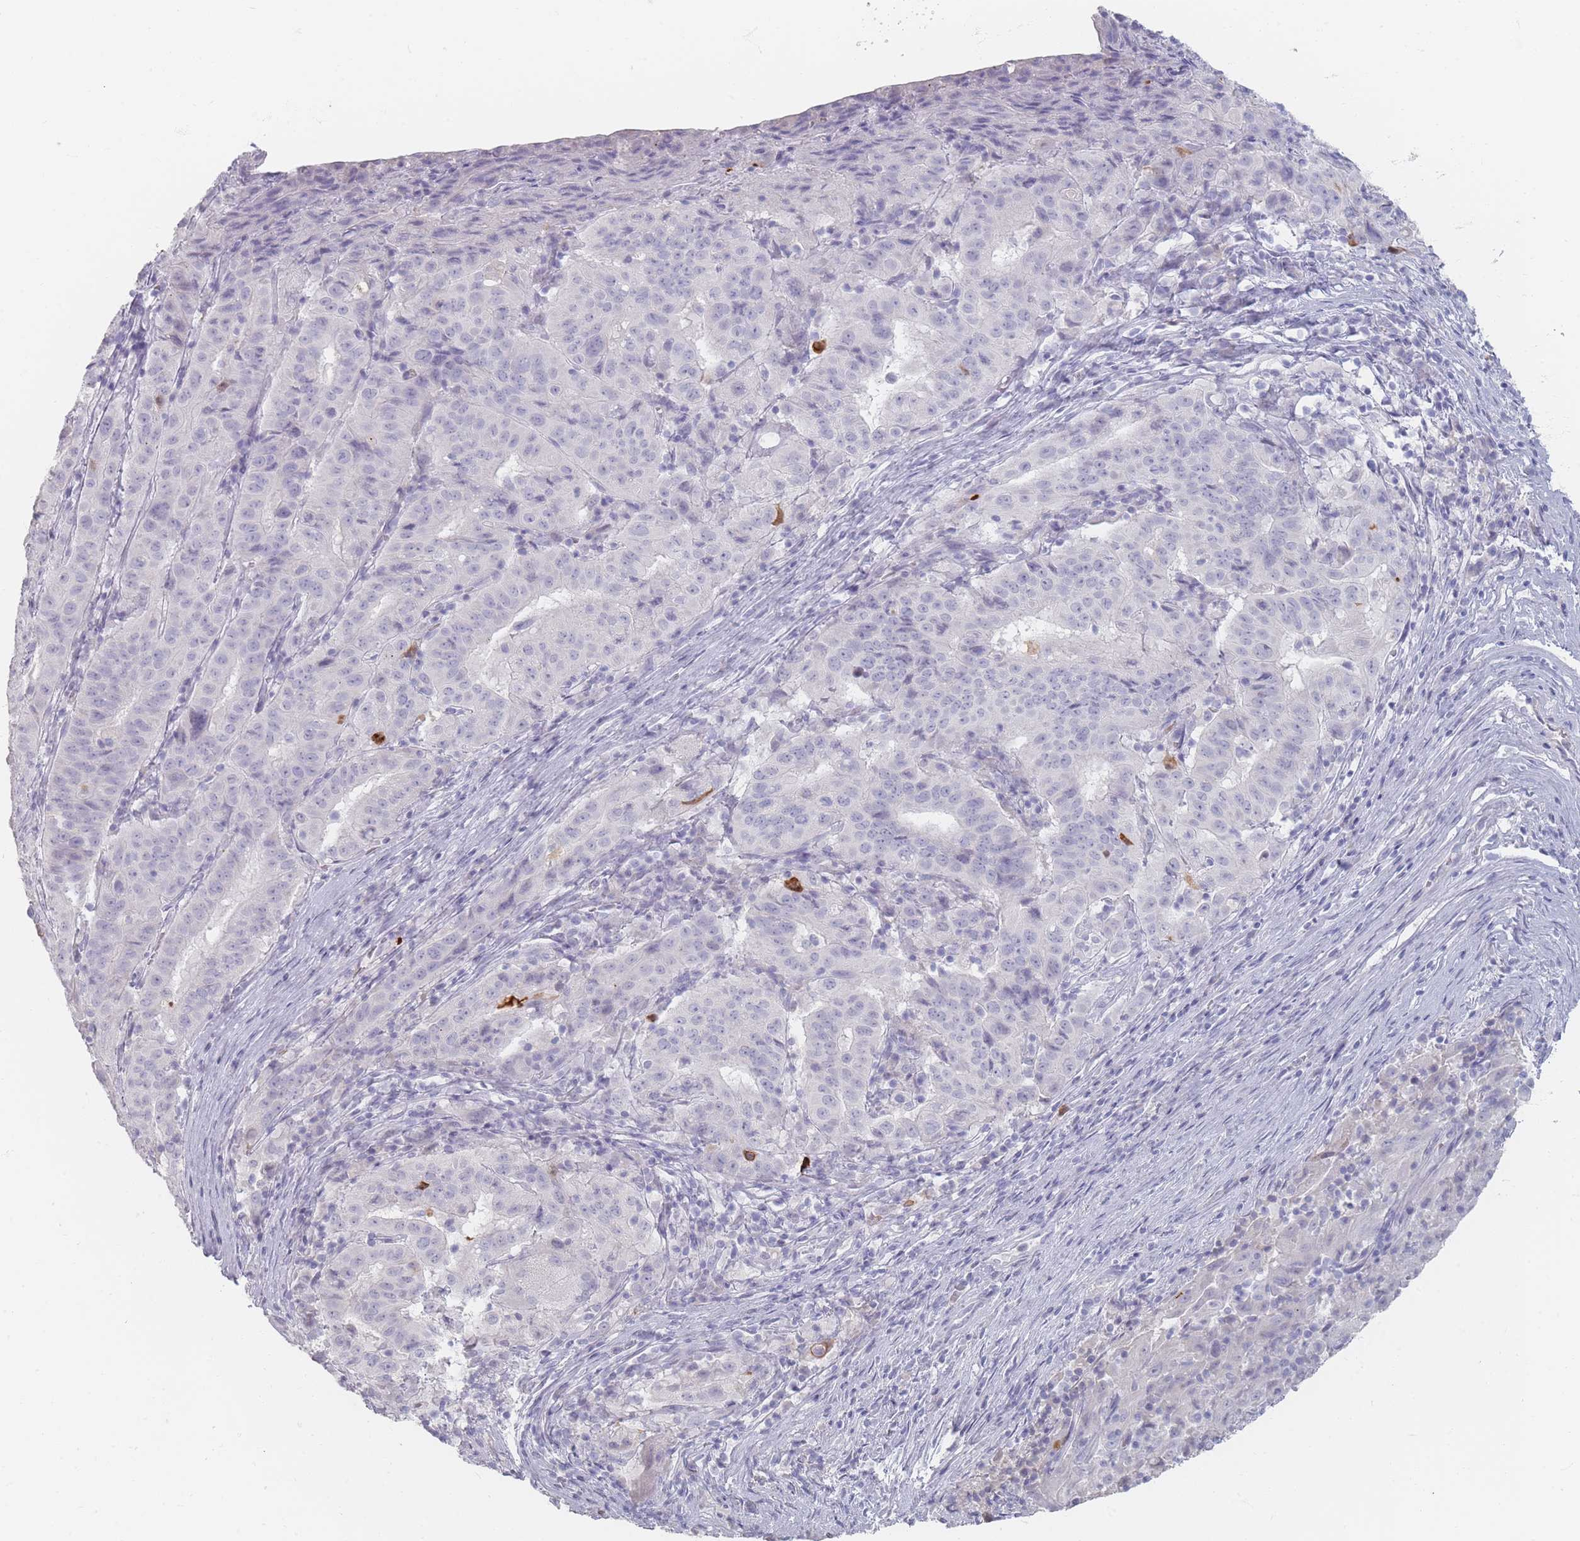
{"staining": {"intensity": "negative", "quantity": "none", "location": "none"}, "tissue": "pancreatic cancer", "cell_type": "Tumor cells", "image_type": "cancer", "snomed": [{"axis": "morphology", "description": "Adenocarcinoma, NOS"}, {"axis": "topography", "description": "Pancreas"}], "caption": "Immunohistochemical staining of pancreatic cancer exhibits no significant positivity in tumor cells.", "gene": "HELZ2", "patient": {"sex": "male", "age": 63}}